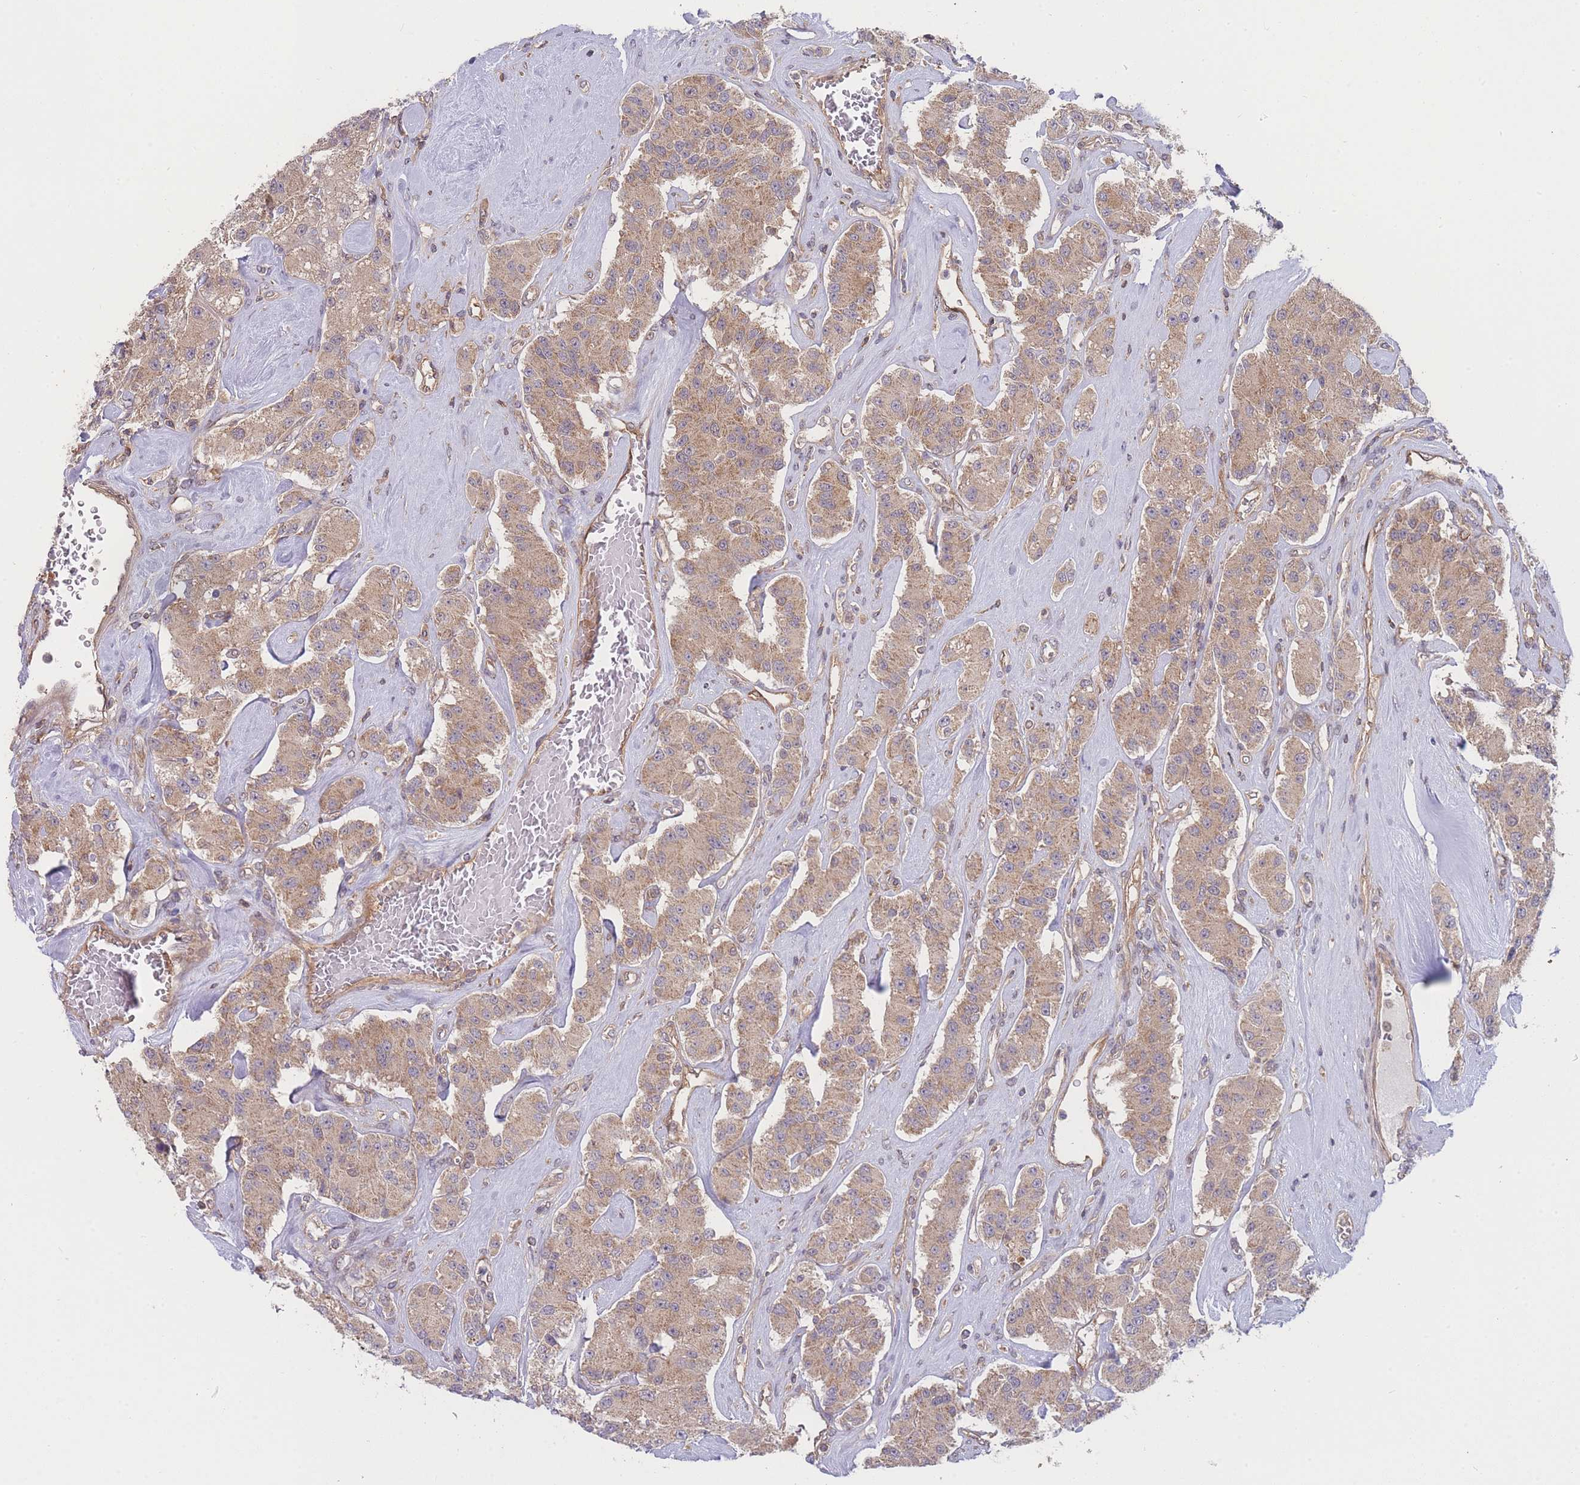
{"staining": {"intensity": "moderate", "quantity": ">75%", "location": "cytoplasmic/membranous"}, "tissue": "carcinoid", "cell_type": "Tumor cells", "image_type": "cancer", "snomed": [{"axis": "morphology", "description": "Carcinoid, malignant, NOS"}, {"axis": "topography", "description": "Pancreas"}], "caption": "Human malignant carcinoid stained with a brown dye demonstrates moderate cytoplasmic/membranous positive positivity in about >75% of tumor cells.", "gene": "MRPS18B", "patient": {"sex": "male", "age": 41}}